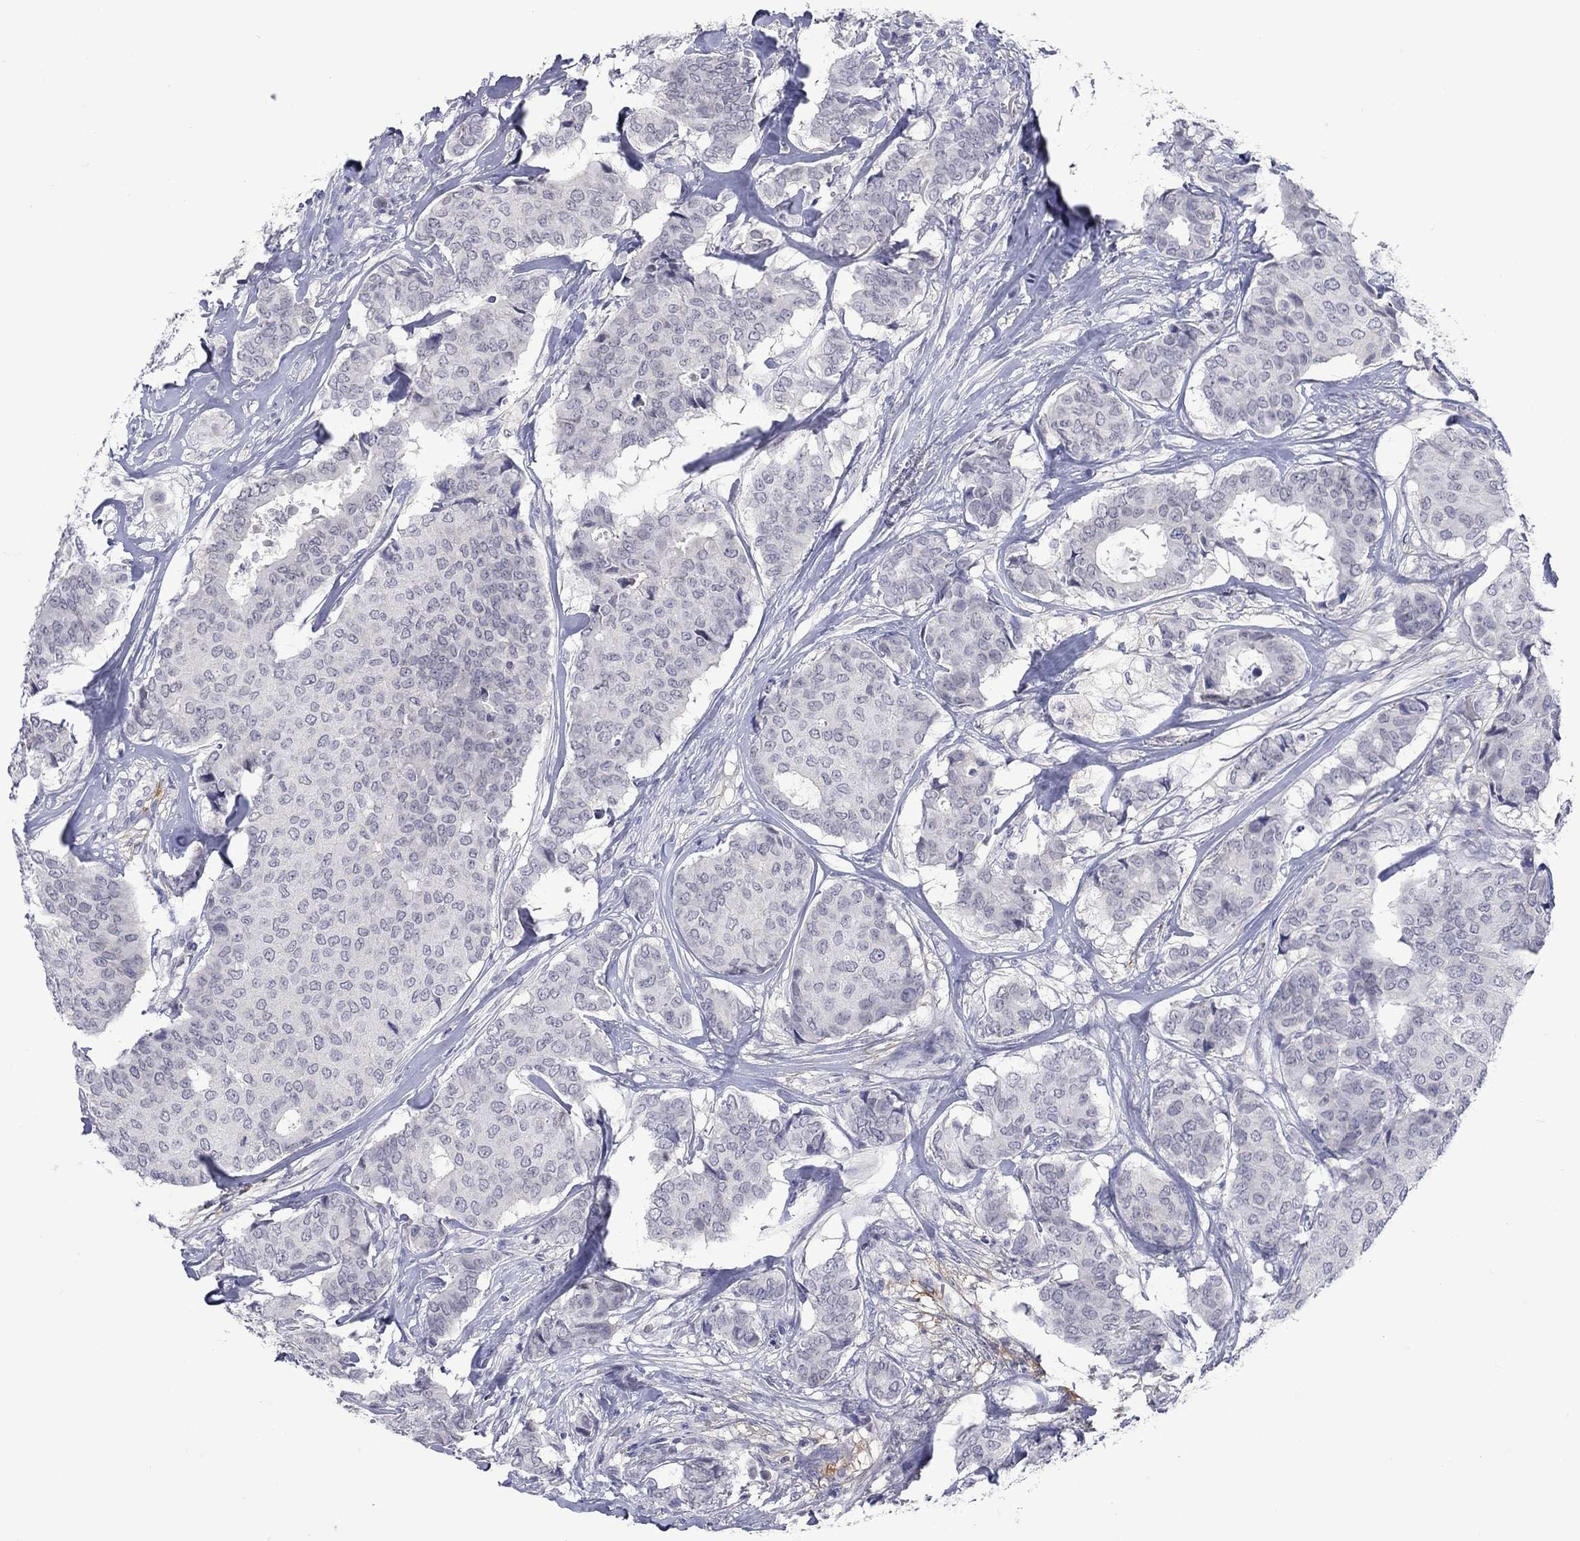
{"staining": {"intensity": "negative", "quantity": "none", "location": "none"}, "tissue": "breast cancer", "cell_type": "Tumor cells", "image_type": "cancer", "snomed": [{"axis": "morphology", "description": "Duct carcinoma"}, {"axis": "topography", "description": "Breast"}], "caption": "This is a image of immunohistochemistry (IHC) staining of breast cancer, which shows no positivity in tumor cells. The staining is performed using DAB (3,3'-diaminobenzidine) brown chromogen with nuclei counter-stained in using hematoxylin.", "gene": "NSMF", "patient": {"sex": "female", "age": 75}}